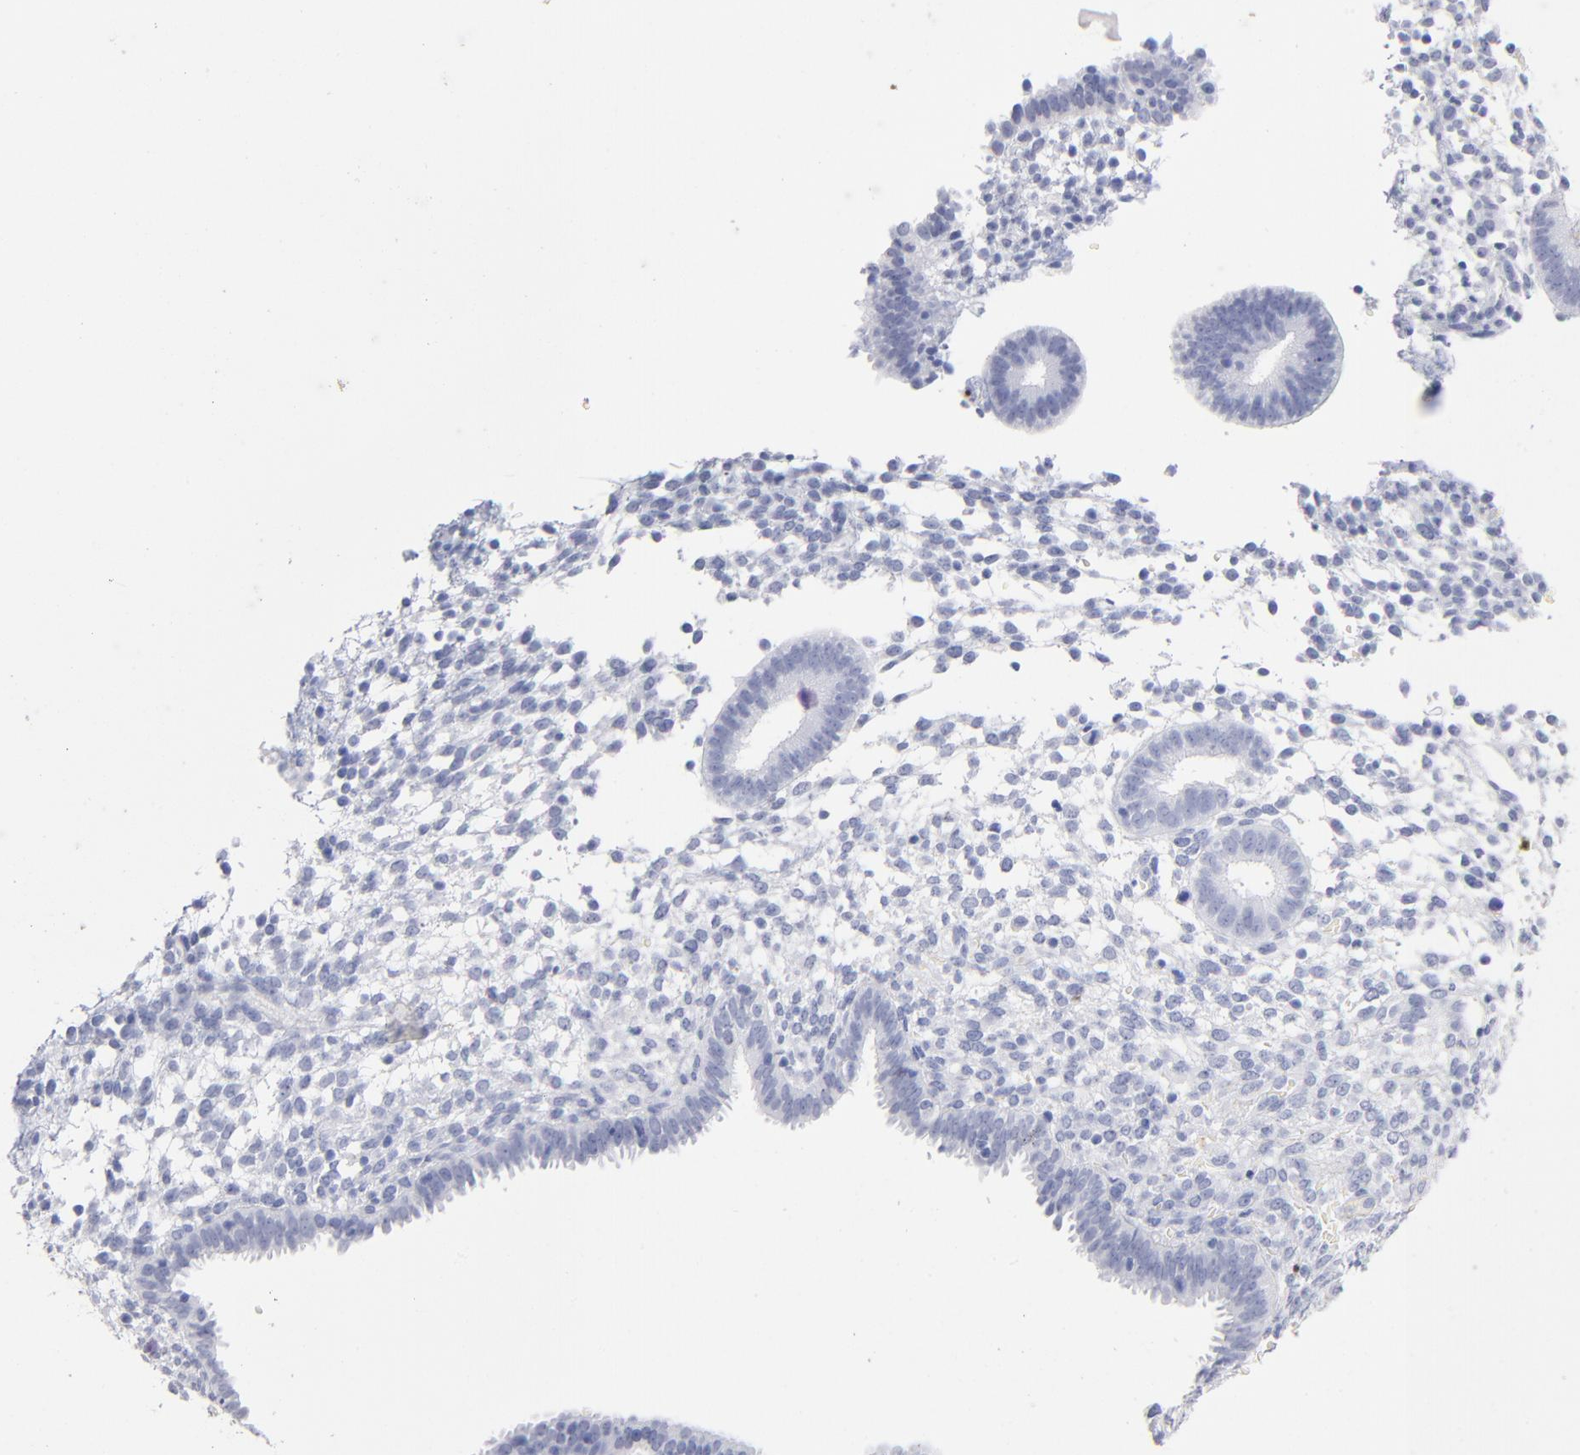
{"staining": {"intensity": "negative", "quantity": "none", "location": "none"}, "tissue": "endometrium", "cell_type": "Cells in endometrial stroma", "image_type": "normal", "snomed": [{"axis": "morphology", "description": "Normal tissue, NOS"}, {"axis": "topography", "description": "Endometrium"}], "caption": "Immunohistochemistry micrograph of normal human endometrium stained for a protein (brown), which displays no positivity in cells in endometrial stroma.", "gene": "ARG1", "patient": {"sex": "female", "age": 35}}